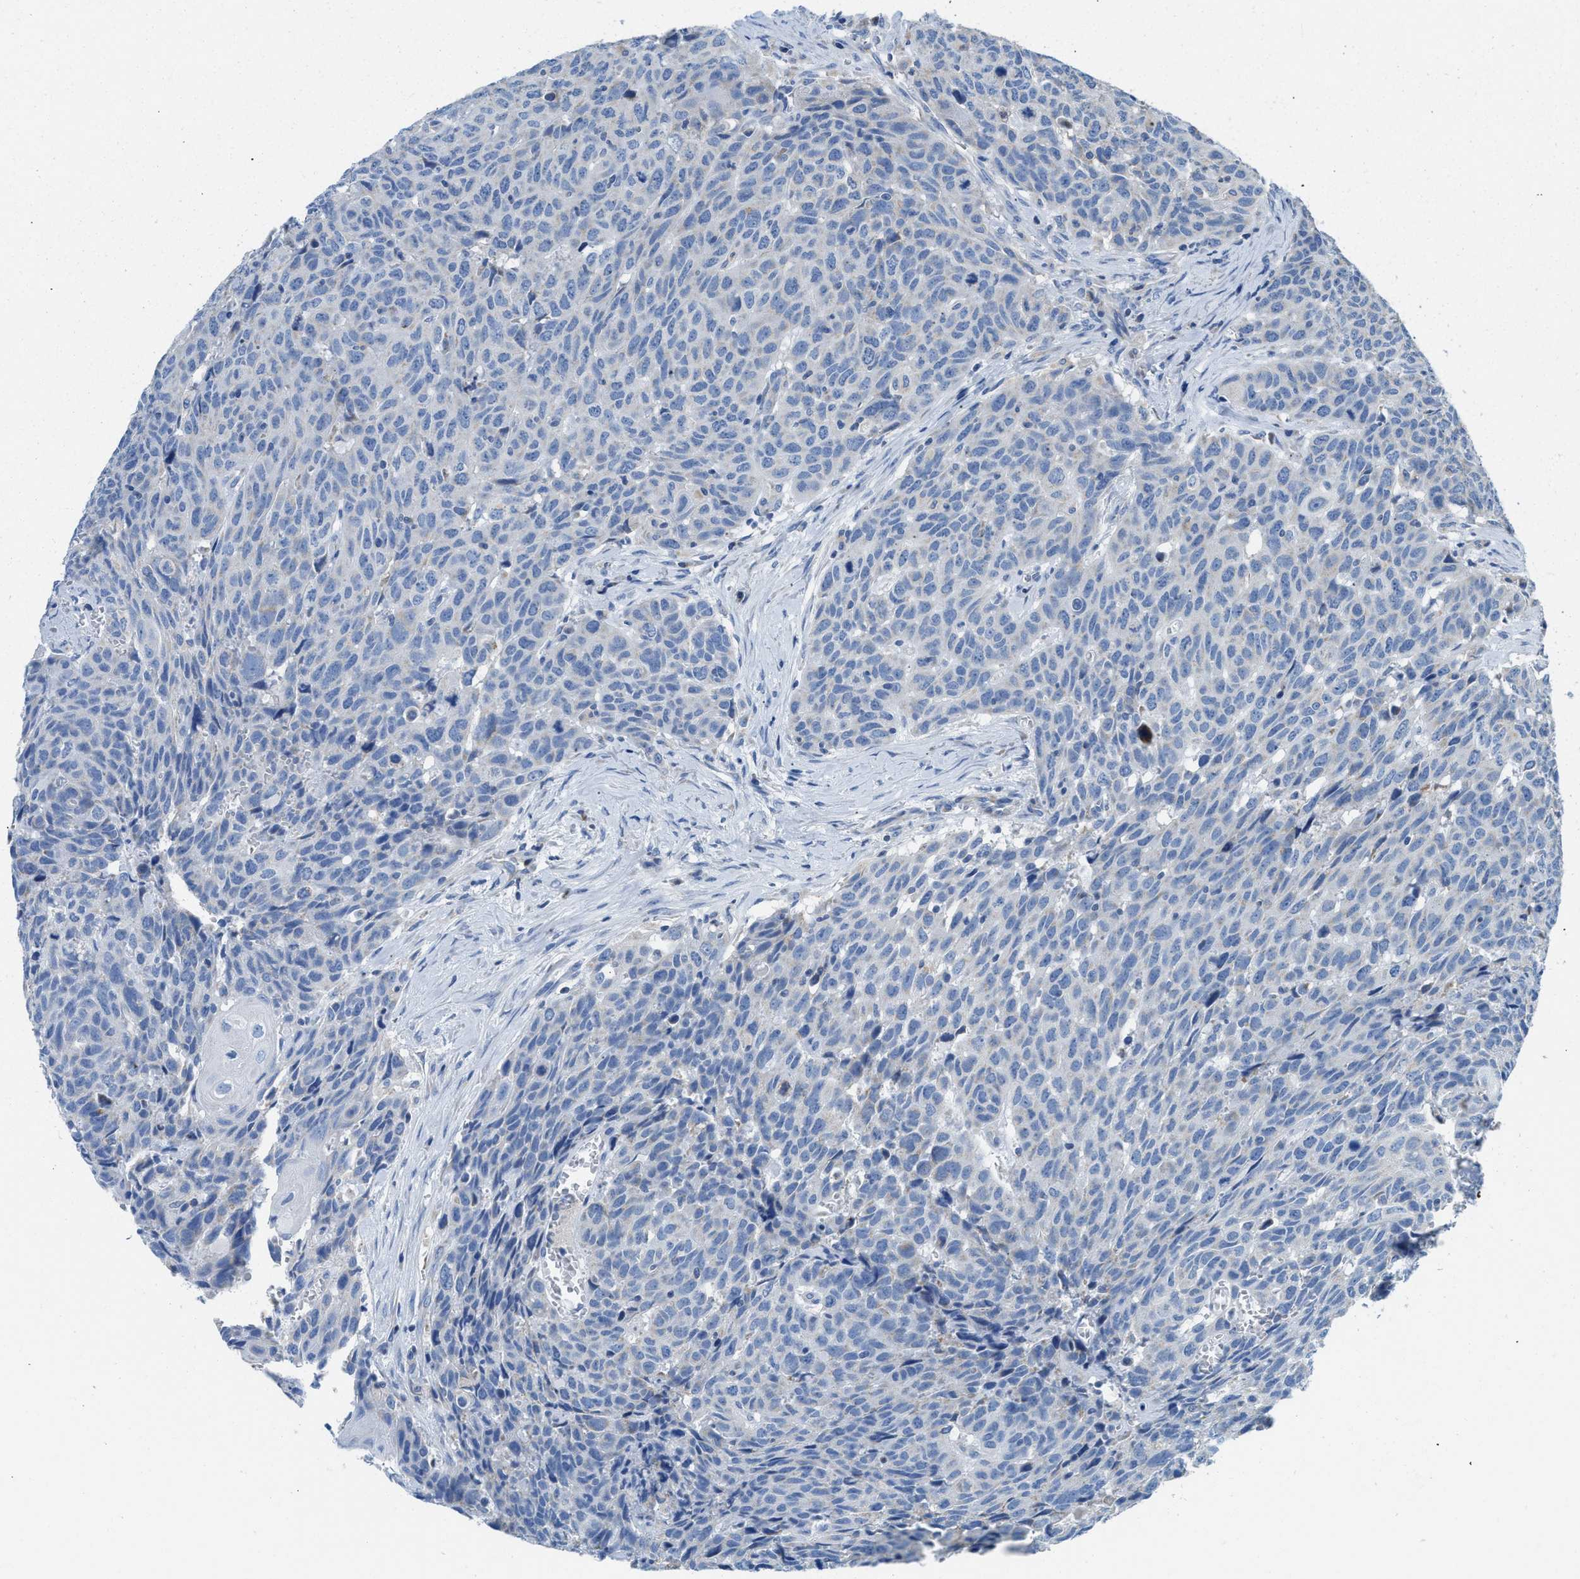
{"staining": {"intensity": "negative", "quantity": "none", "location": "none"}, "tissue": "head and neck cancer", "cell_type": "Tumor cells", "image_type": "cancer", "snomed": [{"axis": "morphology", "description": "Squamous cell carcinoma, NOS"}, {"axis": "topography", "description": "Head-Neck"}], "caption": "Head and neck cancer (squamous cell carcinoma) was stained to show a protein in brown. There is no significant positivity in tumor cells.", "gene": "SLC25A13", "patient": {"sex": "male", "age": 66}}